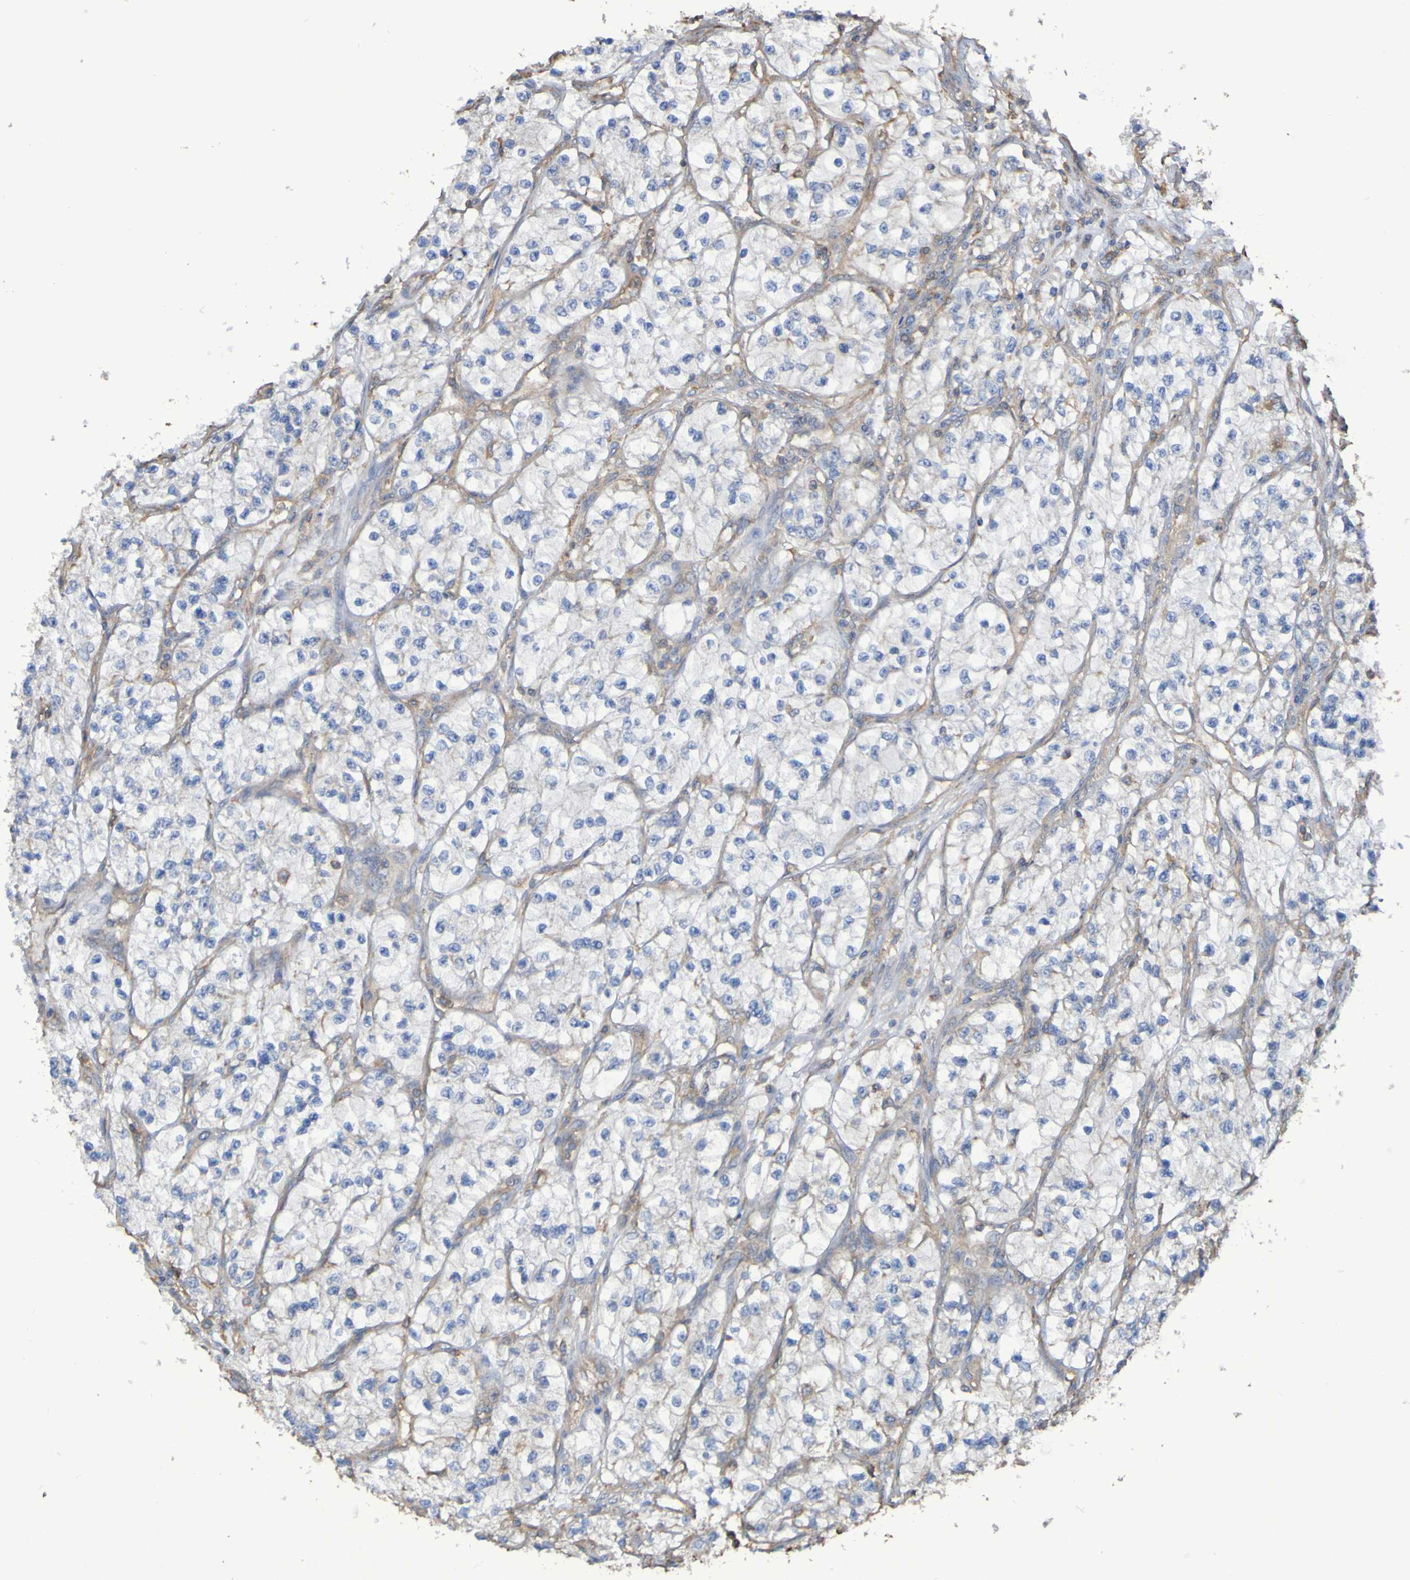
{"staining": {"intensity": "negative", "quantity": "none", "location": "none"}, "tissue": "renal cancer", "cell_type": "Tumor cells", "image_type": "cancer", "snomed": [{"axis": "morphology", "description": "Adenocarcinoma, NOS"}, {"axis": "topography", "description": "Kidney"}], "caption": "Renal cancer was stained to show a protein in brown. There is no significant staining in tumor cells.", "gene": "SYNJ1", "patient": {"sex": "female", "age": 57}}